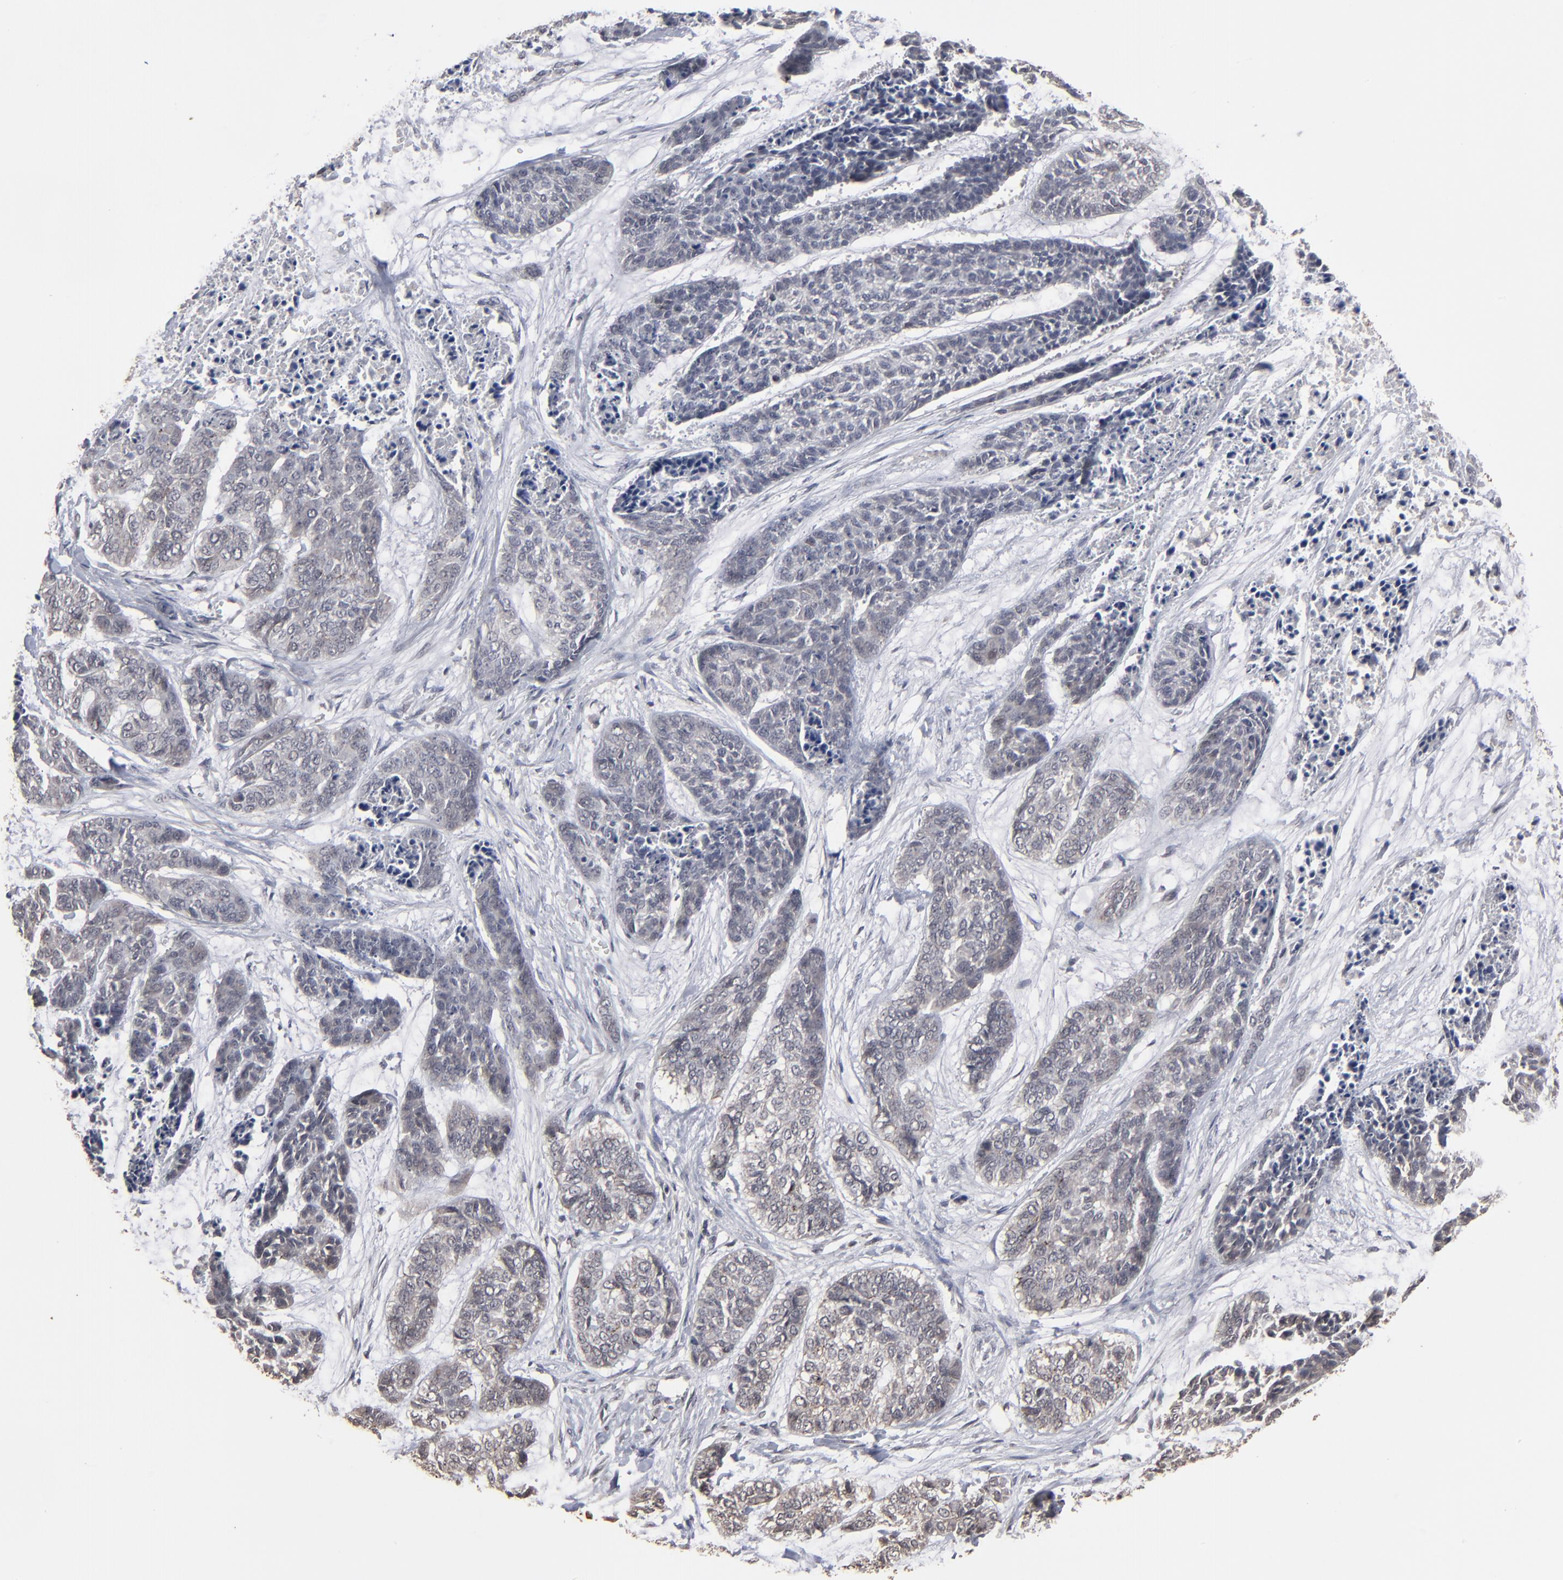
{"staining": {"intensity": "weak", "quantity": "<25%", "location": "cytoplasmic/membranous"}, "tissue": "skin cancer", "cell_type": "Tumor cells", "image_type": "cancer", "snomed": [{"axis": "morphology", "description": "Basal cell carcinoma"}, {"axis": "topography", "description": "Skin"}], "caption": "IHC histopathology image of neoplastic tissue: skin cancer stained with DAB (3,3'-diaminobenzidine) exhibits no significant protein expression in tumor cells.", "gene": "SLC22A17", "patient": {"sex": "female", "age": 64}}